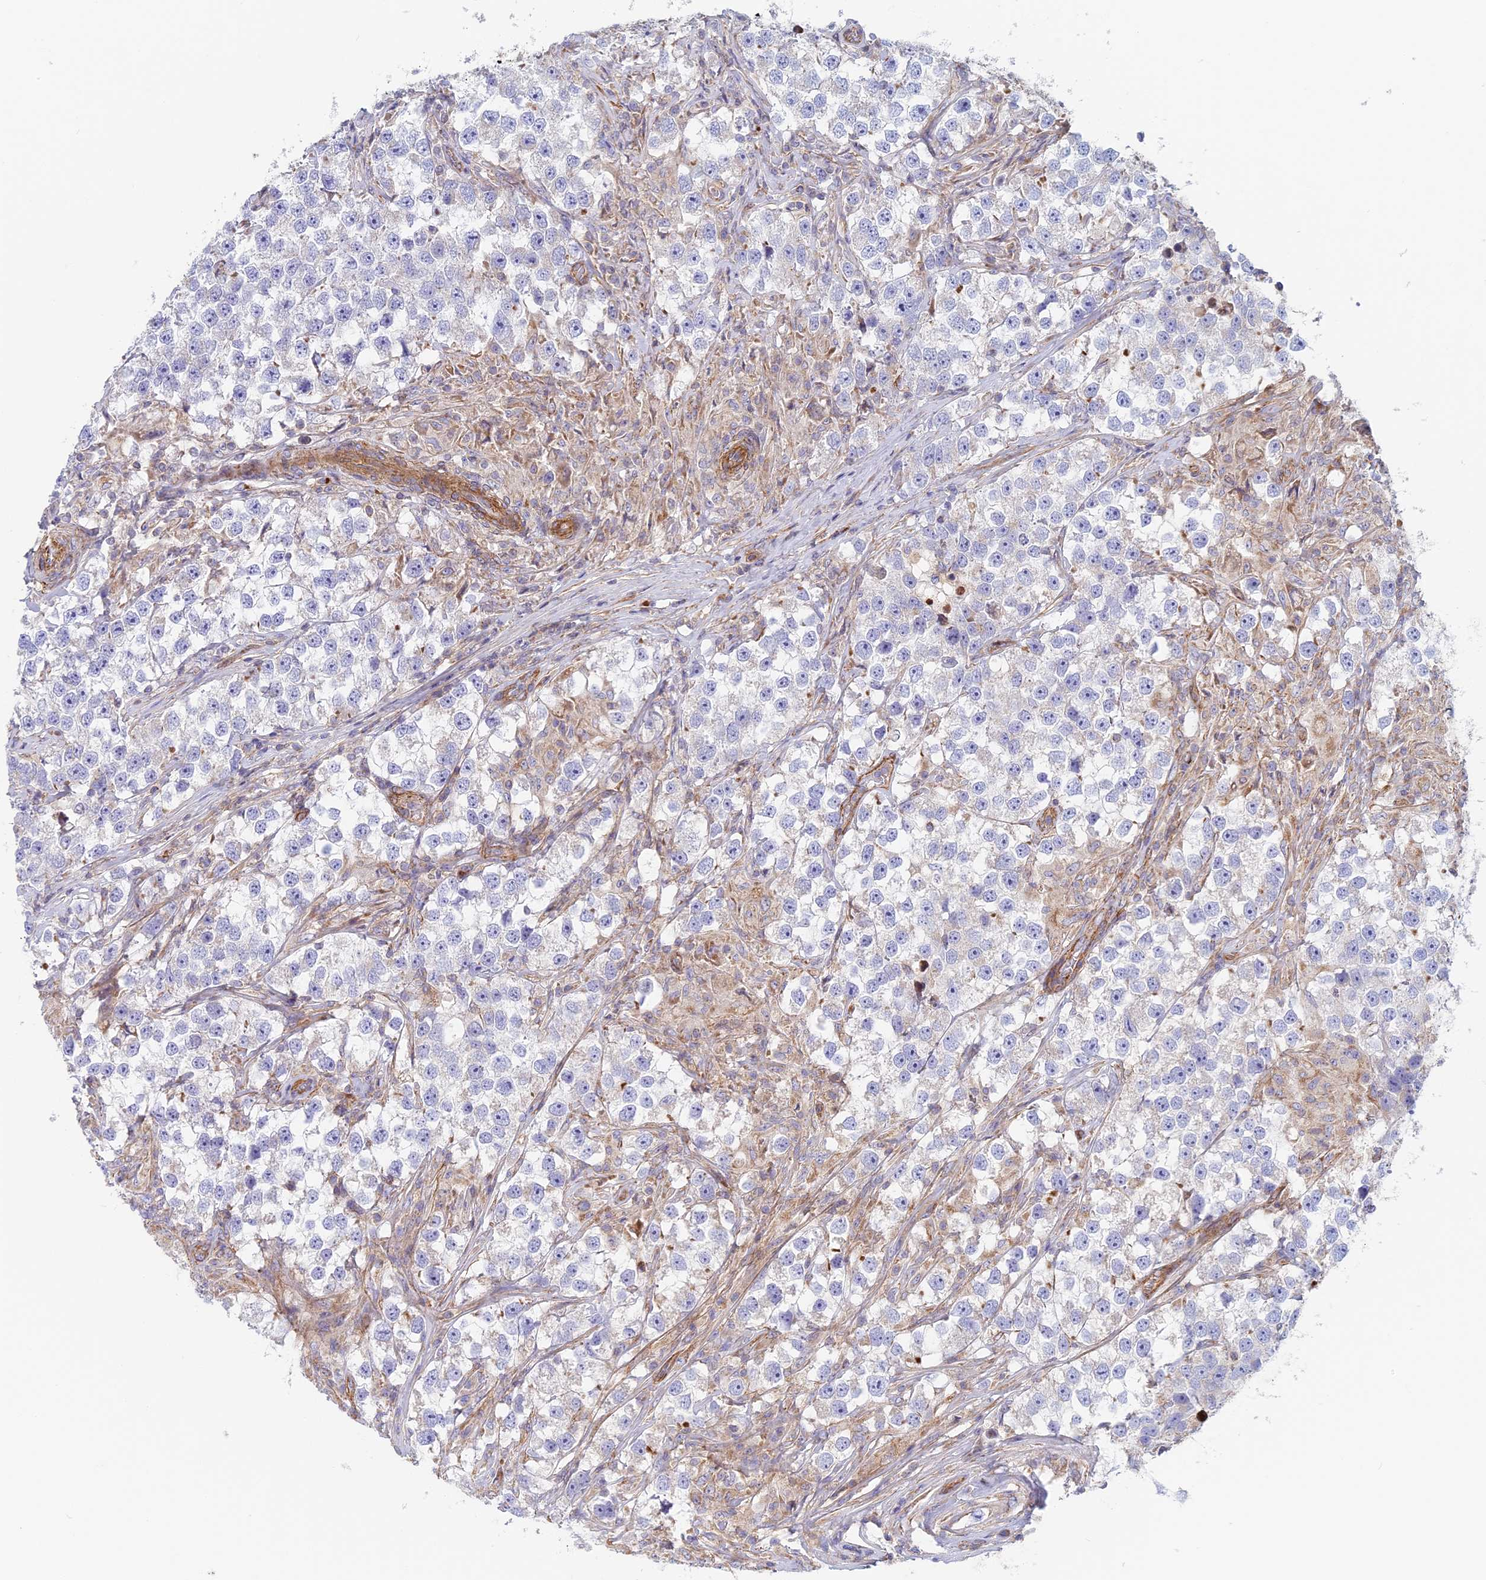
{"staining": {"intensity": "negative", "quantity": "none", "location": "none"}, "tissue": "testis cancer", "cell_type": "Tumor cells", "image_type": "cancer", "snomed": [{"axis": "morphology", "description": "Seminoma, NOS"}, {"axis": "topography", "description": "Testis"}], "caption": "Seminoma (testis) stained for a protein using immunohistochemistry exhibits no staining tumor cells.", "gene": "DDA1", "patient": {"sex": "male", "age": 46}}